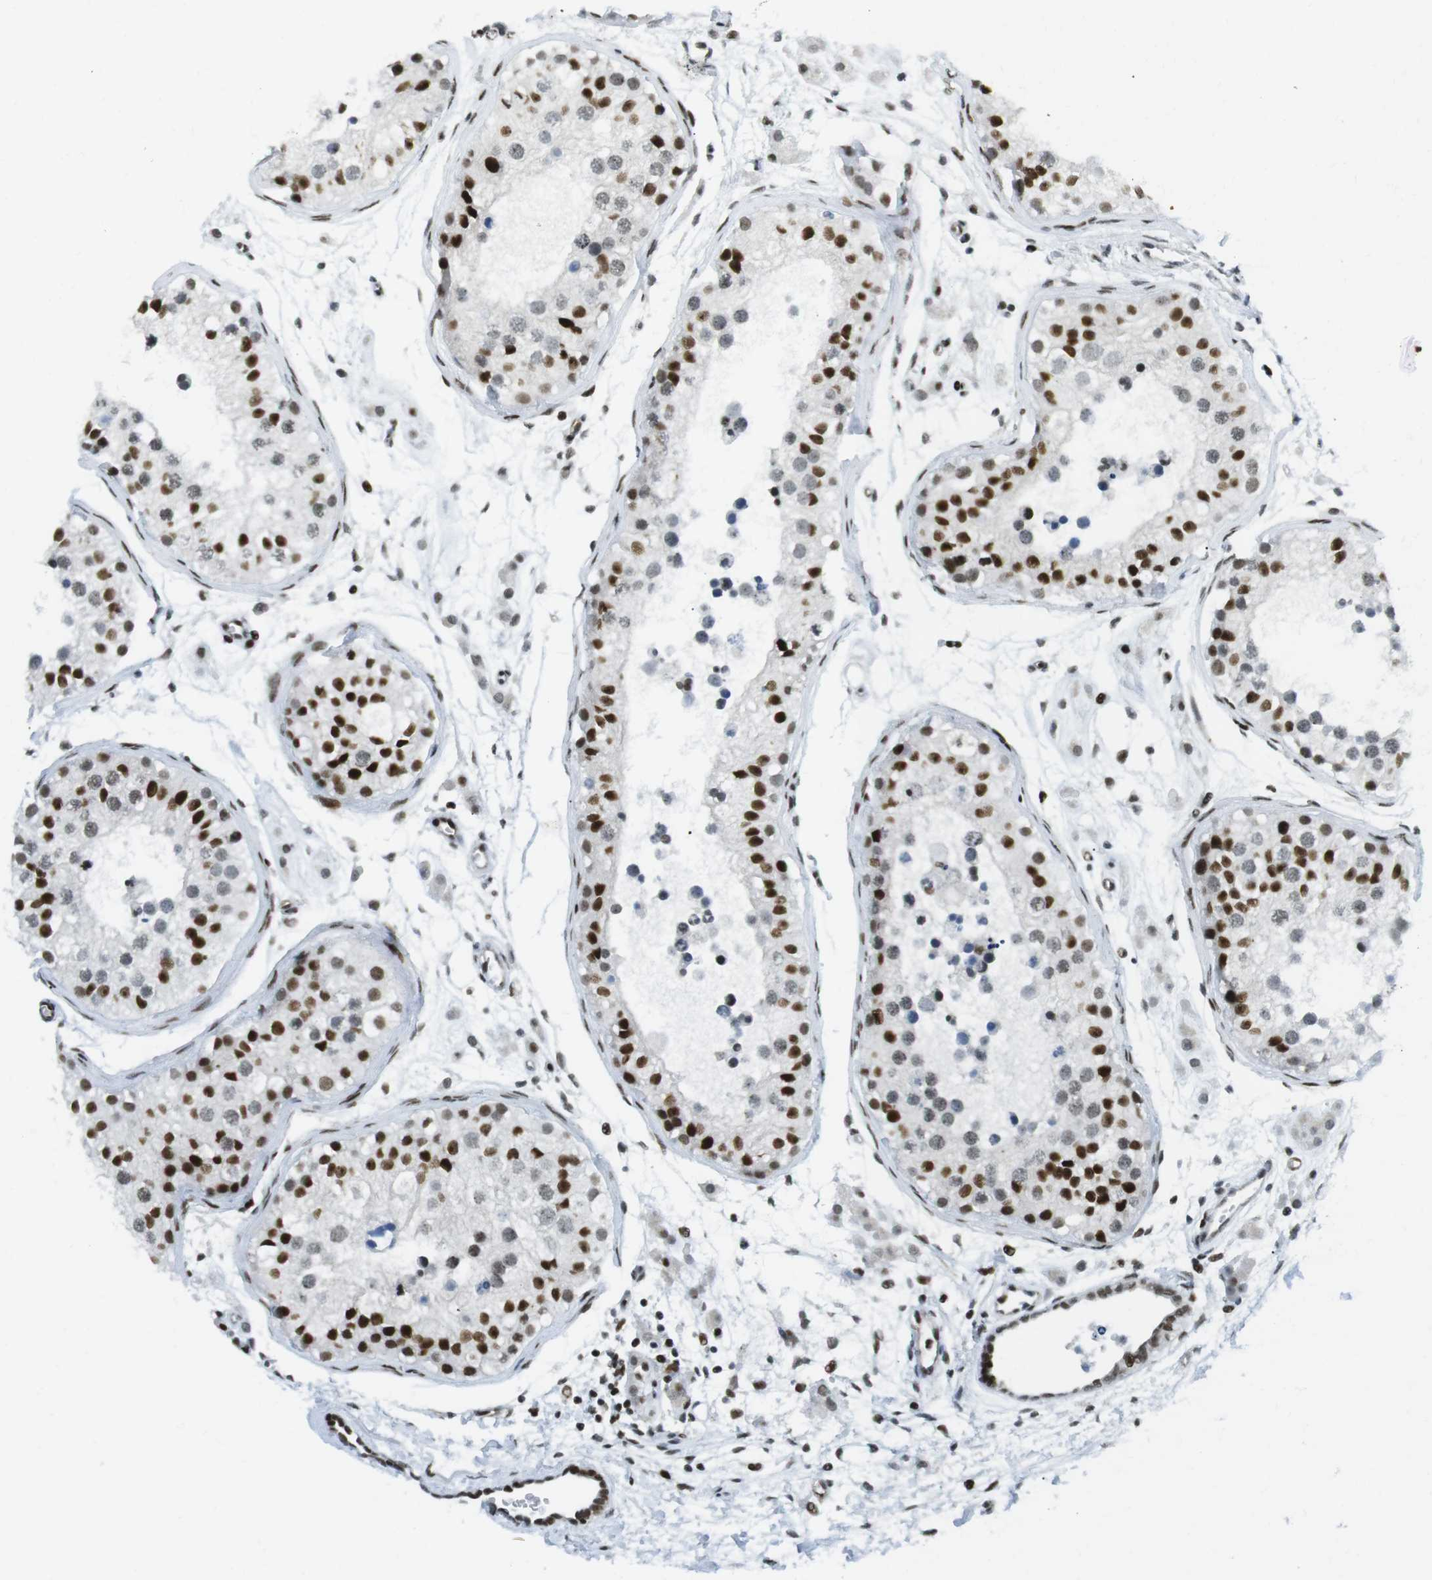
{"staining": {"intensity": "strong", "quantity": ">75%", "location": "nuclear"}, "tissue": "testis", "cell_type": "Cells in seminiferous ducts", "image_type": "normal", "snomed": [{"axis": "morphology", "description": "Normal tissue, NOS"}, {"axis": "morphology", "description": "Adenocarcinoma, metastatic, NOS"}, {"axis": "topography", "description": "Testis"}], "caption": "DAB immunohistochemical staining of normal human testis reveals strong nuclear protein staining in approximately >75% of cells in seminiferous ducts. (IHC, brightfield microscopy, high magnification).", "gene": "ARID1A", "patient": {"sex": "male", "age": 26}}